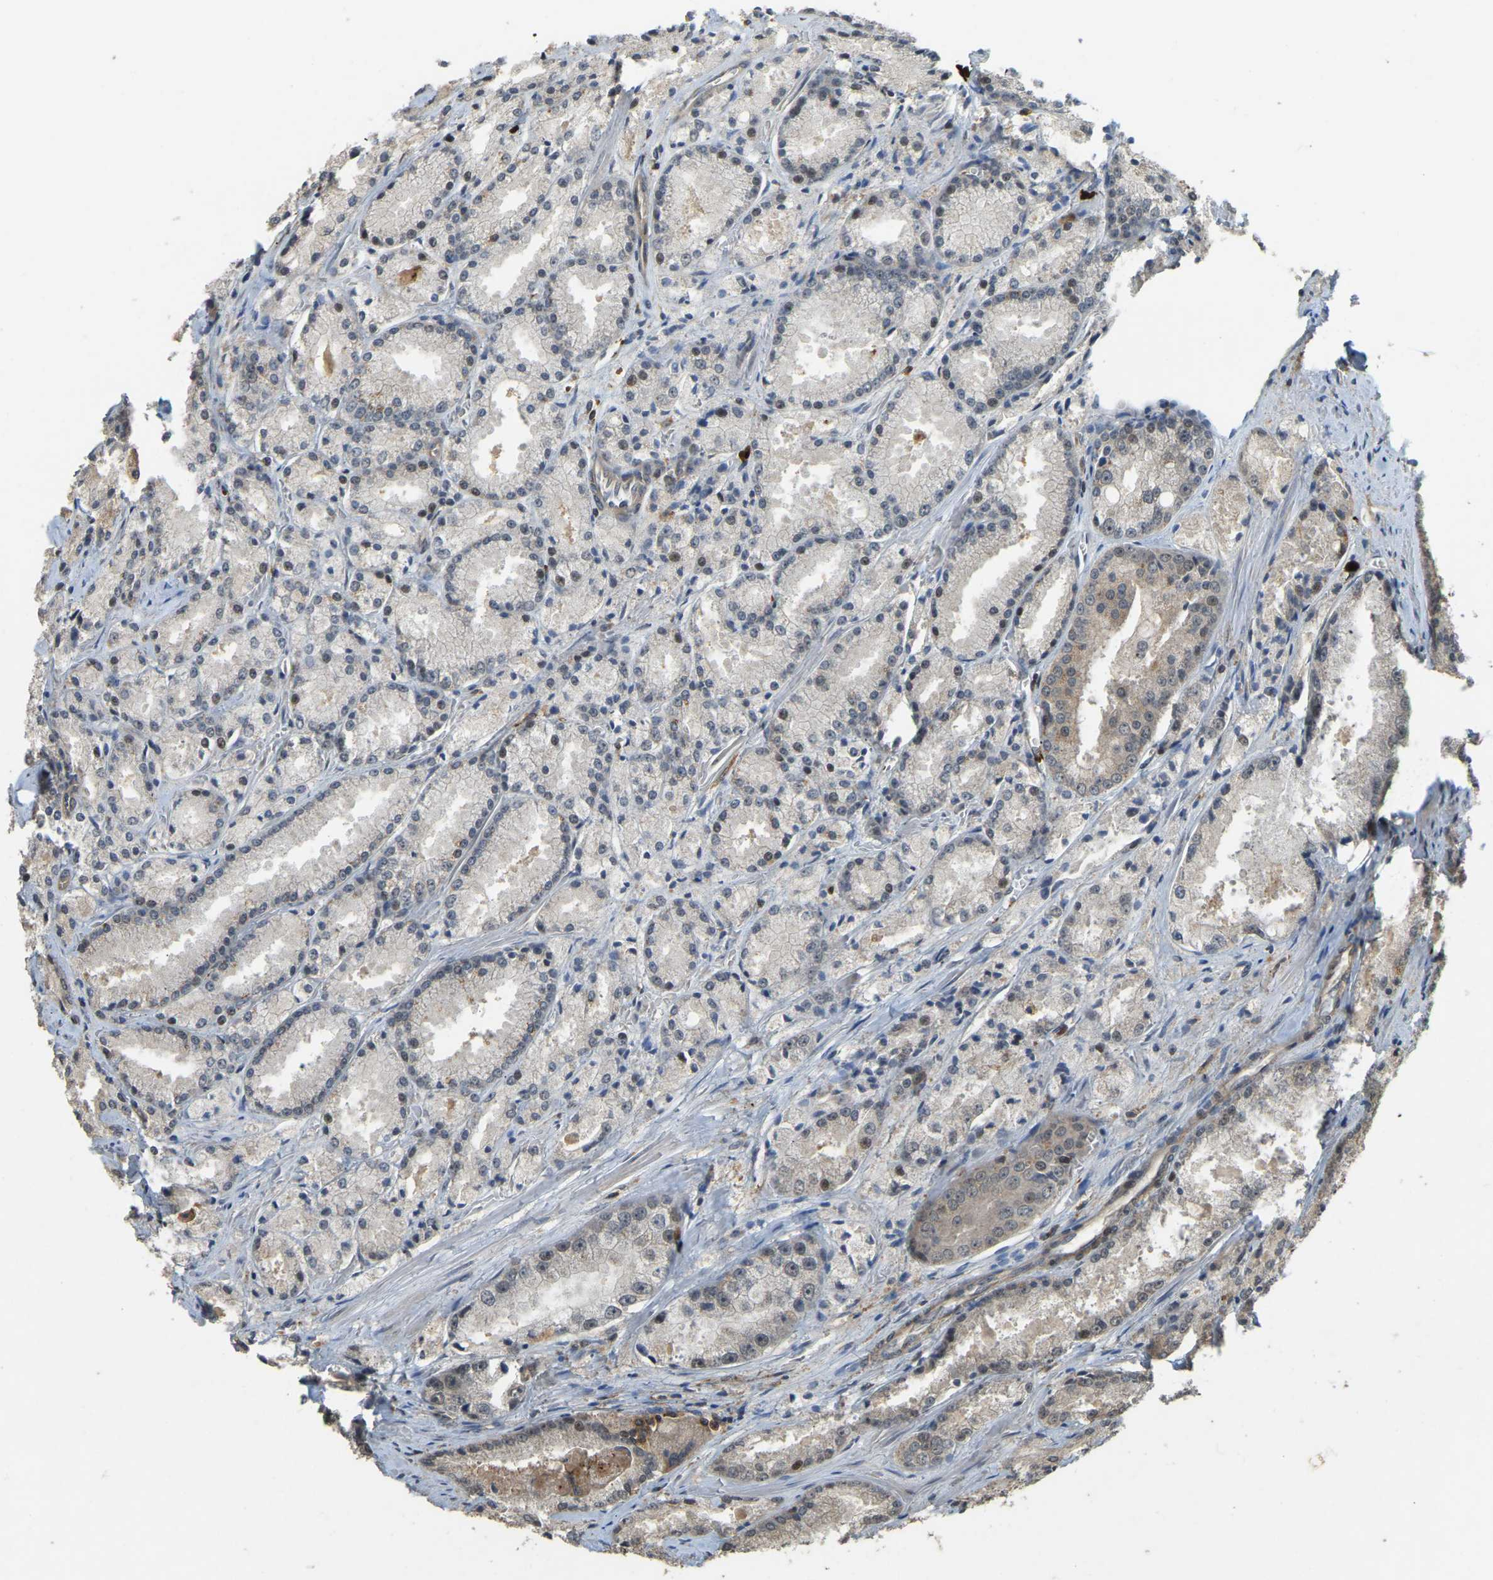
{"staining": {"intensity": "moderate", "quantity": "<25%", "location": "nuclear"}, "tissue": "prostate cancer", "cell_type": "Tumor cells", "image_type": "cancer", "snomed": [{"axis": "morphology", "description": "Adenocarcinoma, Low grade"}, {"axis": "topography", "description": "Prostate"}], "caption": "This photomicrograph exhibits immunohistochemistry staining of adenocarcinoma (low-grade) (prostate), with low moderate nuclear positivity in approximately <25% of tumor cells.", "gene": "RNF141", "patient": {"sex": "male", "age": 64}}